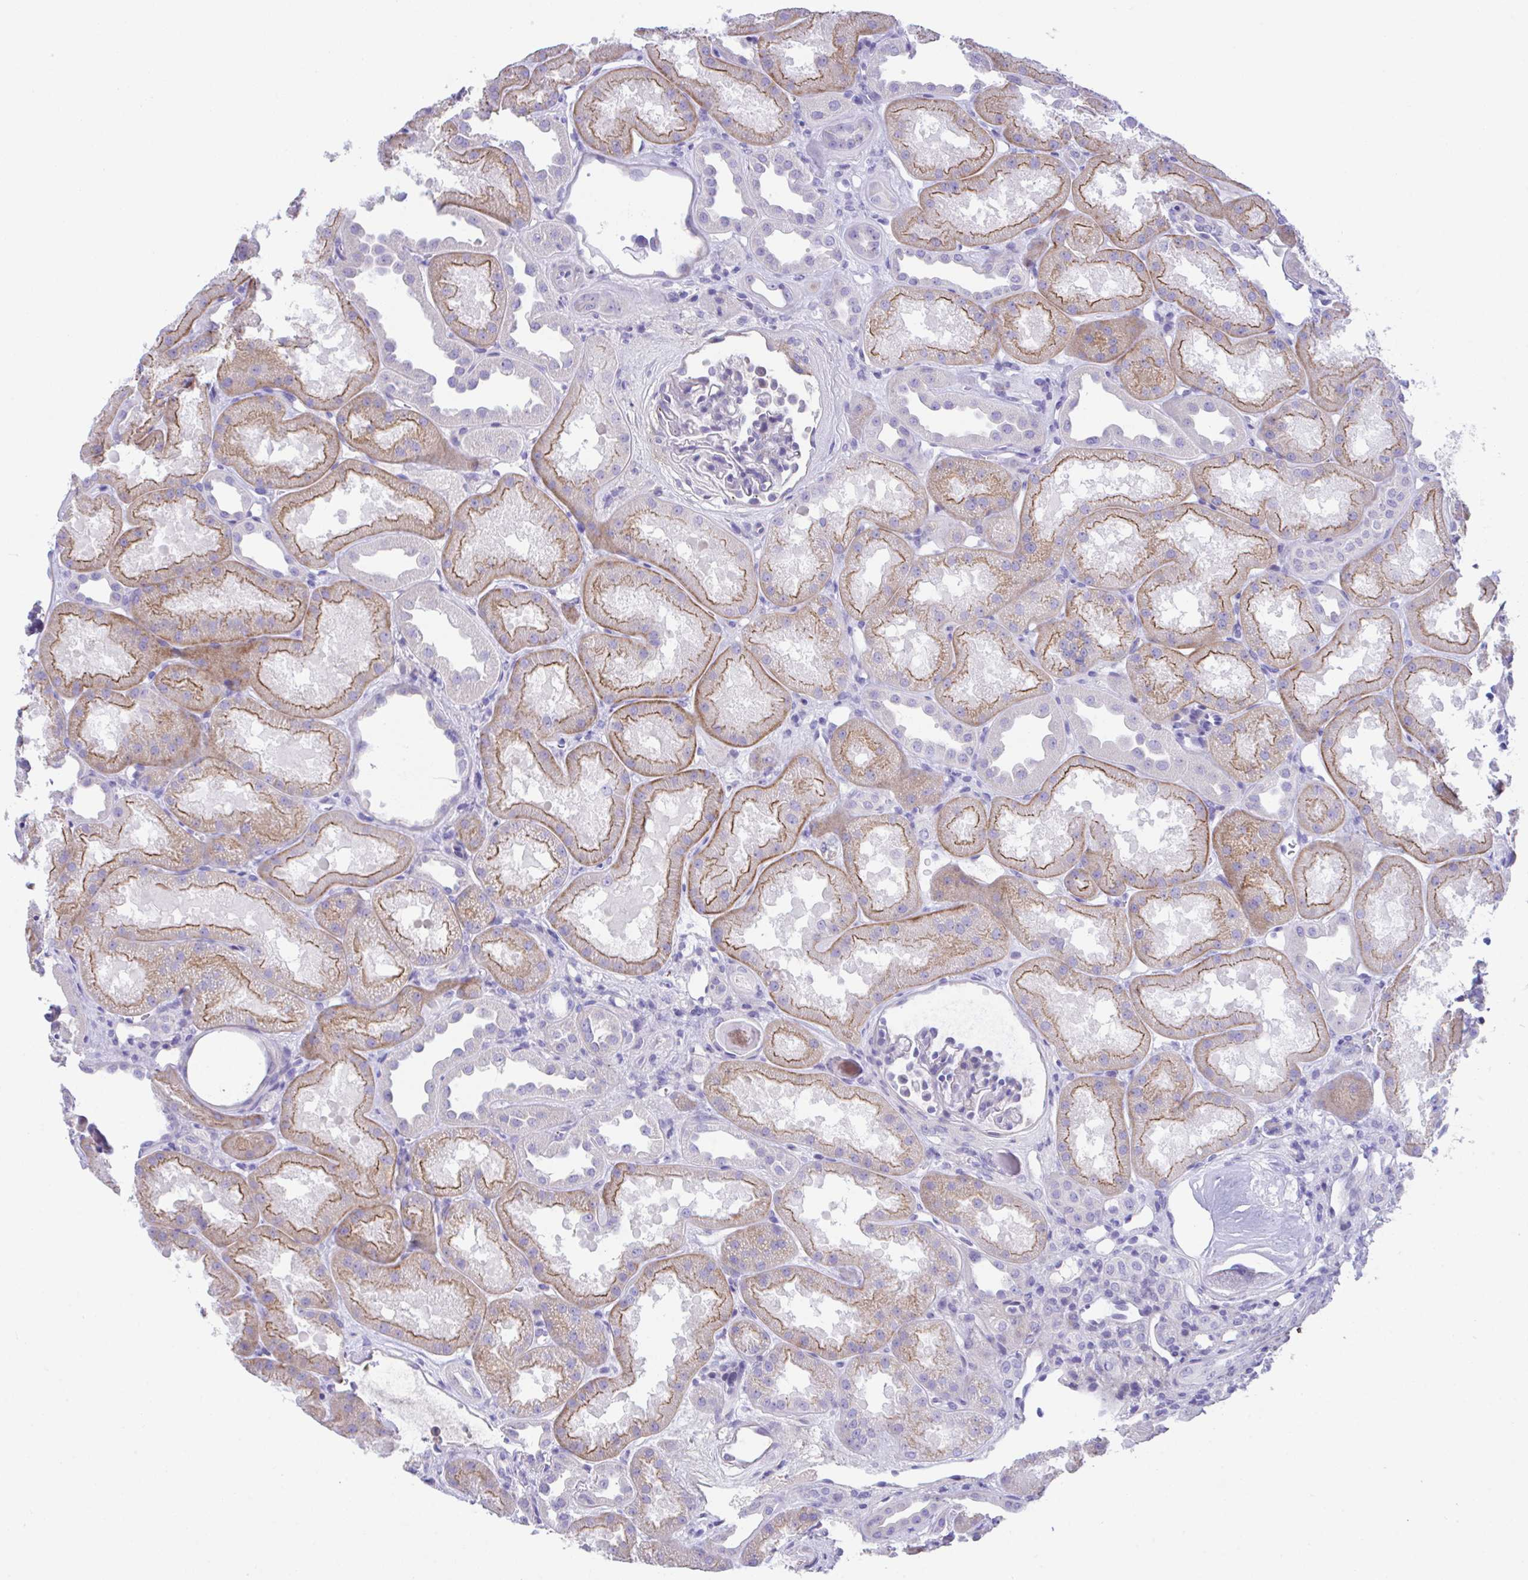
{"staining": {"intensity": "negative", "quantity": "none", "location": "none"}, "tissue": "kidney", "cell_type": "Cells in glomeruli", "image_type": "normal", "snomed": [{"axis": "morphology", "description": "Normal tissue, NOS"}, {"axis": "topography", "description": "Kidney"}], "caption": "A micrograph of human kidney is negative for staining in cells in glomeruli.", "gene": "SLC16A6", "patient": {"sex": "male", "age": 61}}